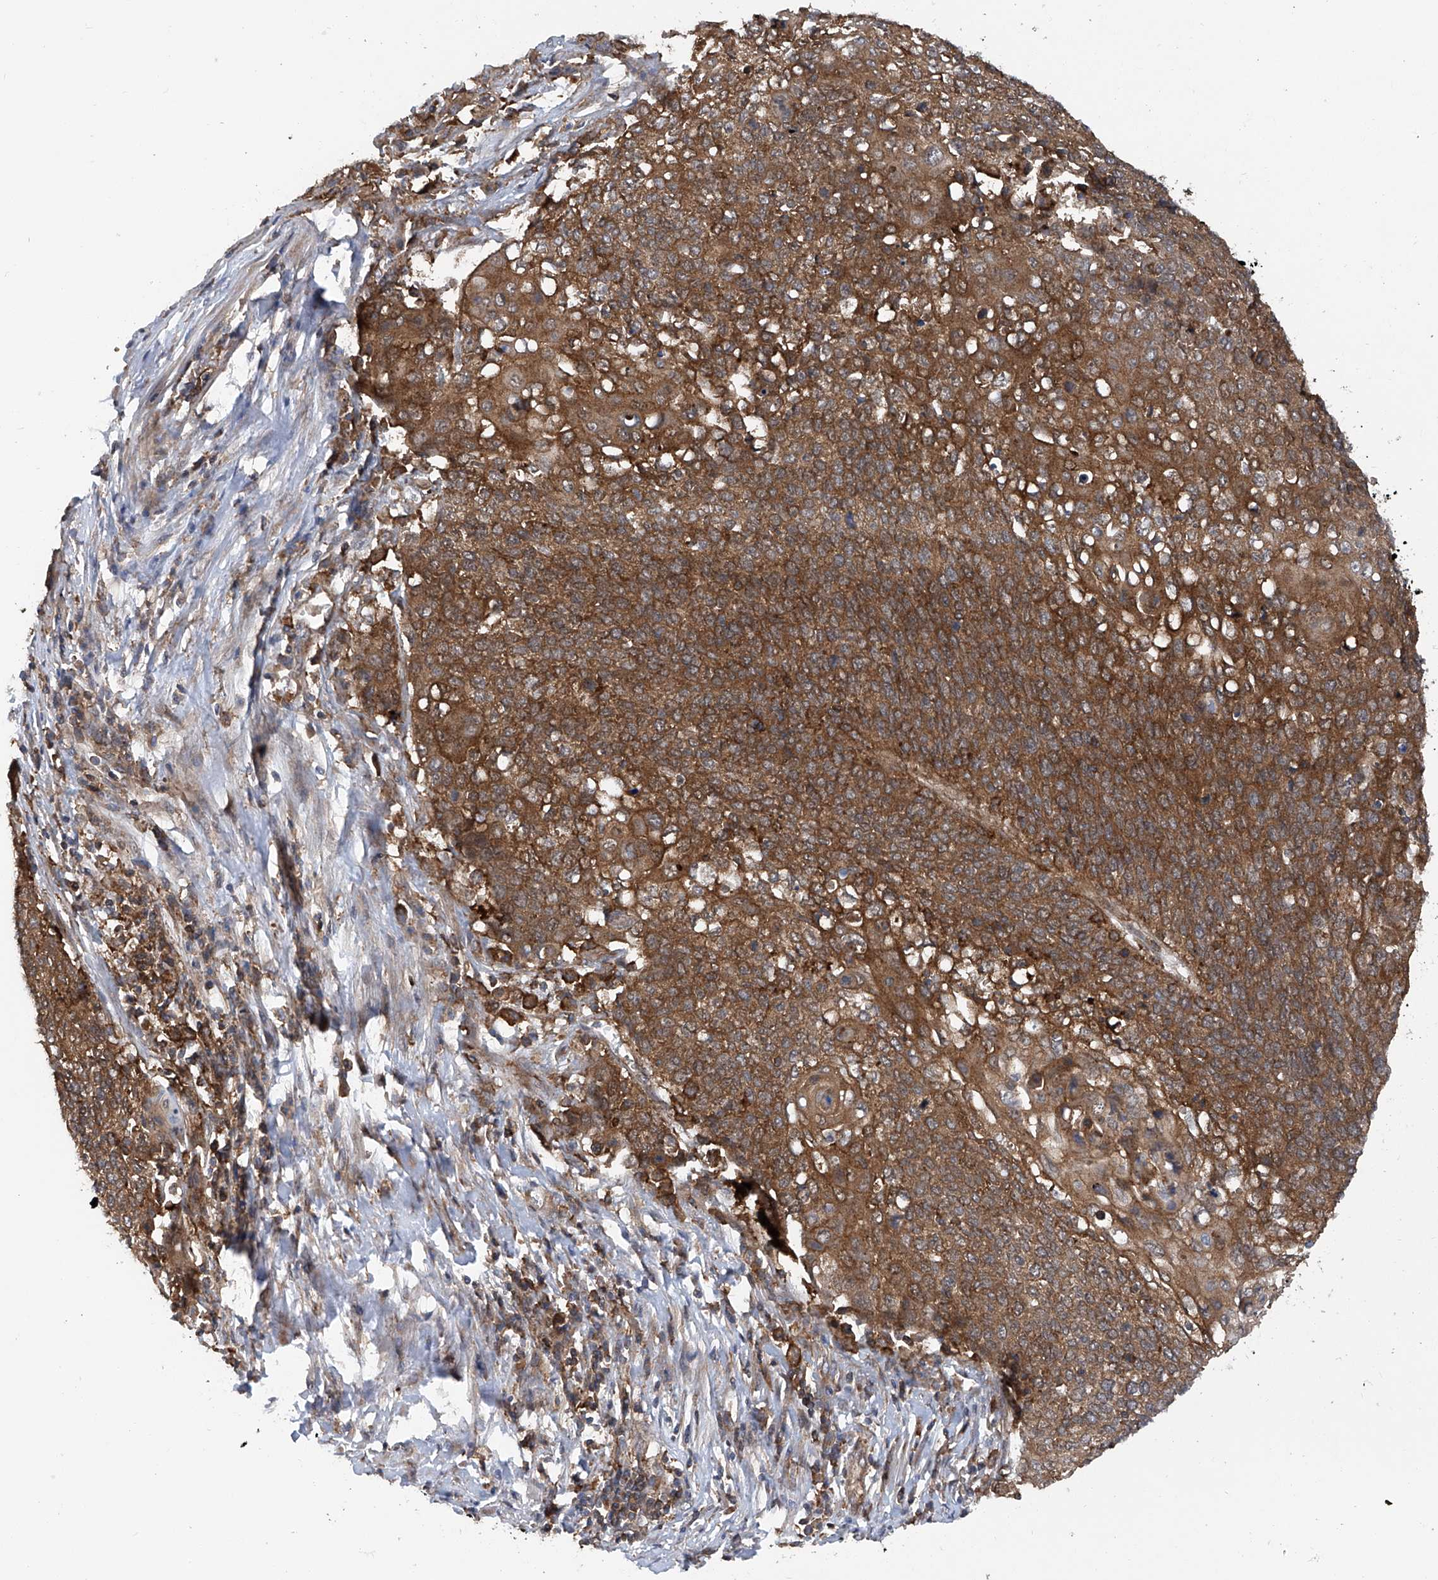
{"staining": {"intensity": "strong", "quantity": ">75%", "location": "cytoplasmic/membranous"}, "tissue": "cervical cancer", "cell_type": "Tumor cells", "image_type": "cancer", "snomed": [{"axis": "morphology", "description": "Squamous cell carcinoma, NOS"}, {"axis": "topography", "description": "Cervix"}], "caption": "Immunohistochemistry (IHC) (DAB) staining of human cervical cancer shows strong cytoplasmic/membranous protein staining in approximately >75% of tumor cells. The staining was performed using DAB, with brown indicating positive protein expression. Nuclei are stained blue with hematoxylin.", "gene": "SMAP1", "patient": {"sex": "female", "age": 39}}